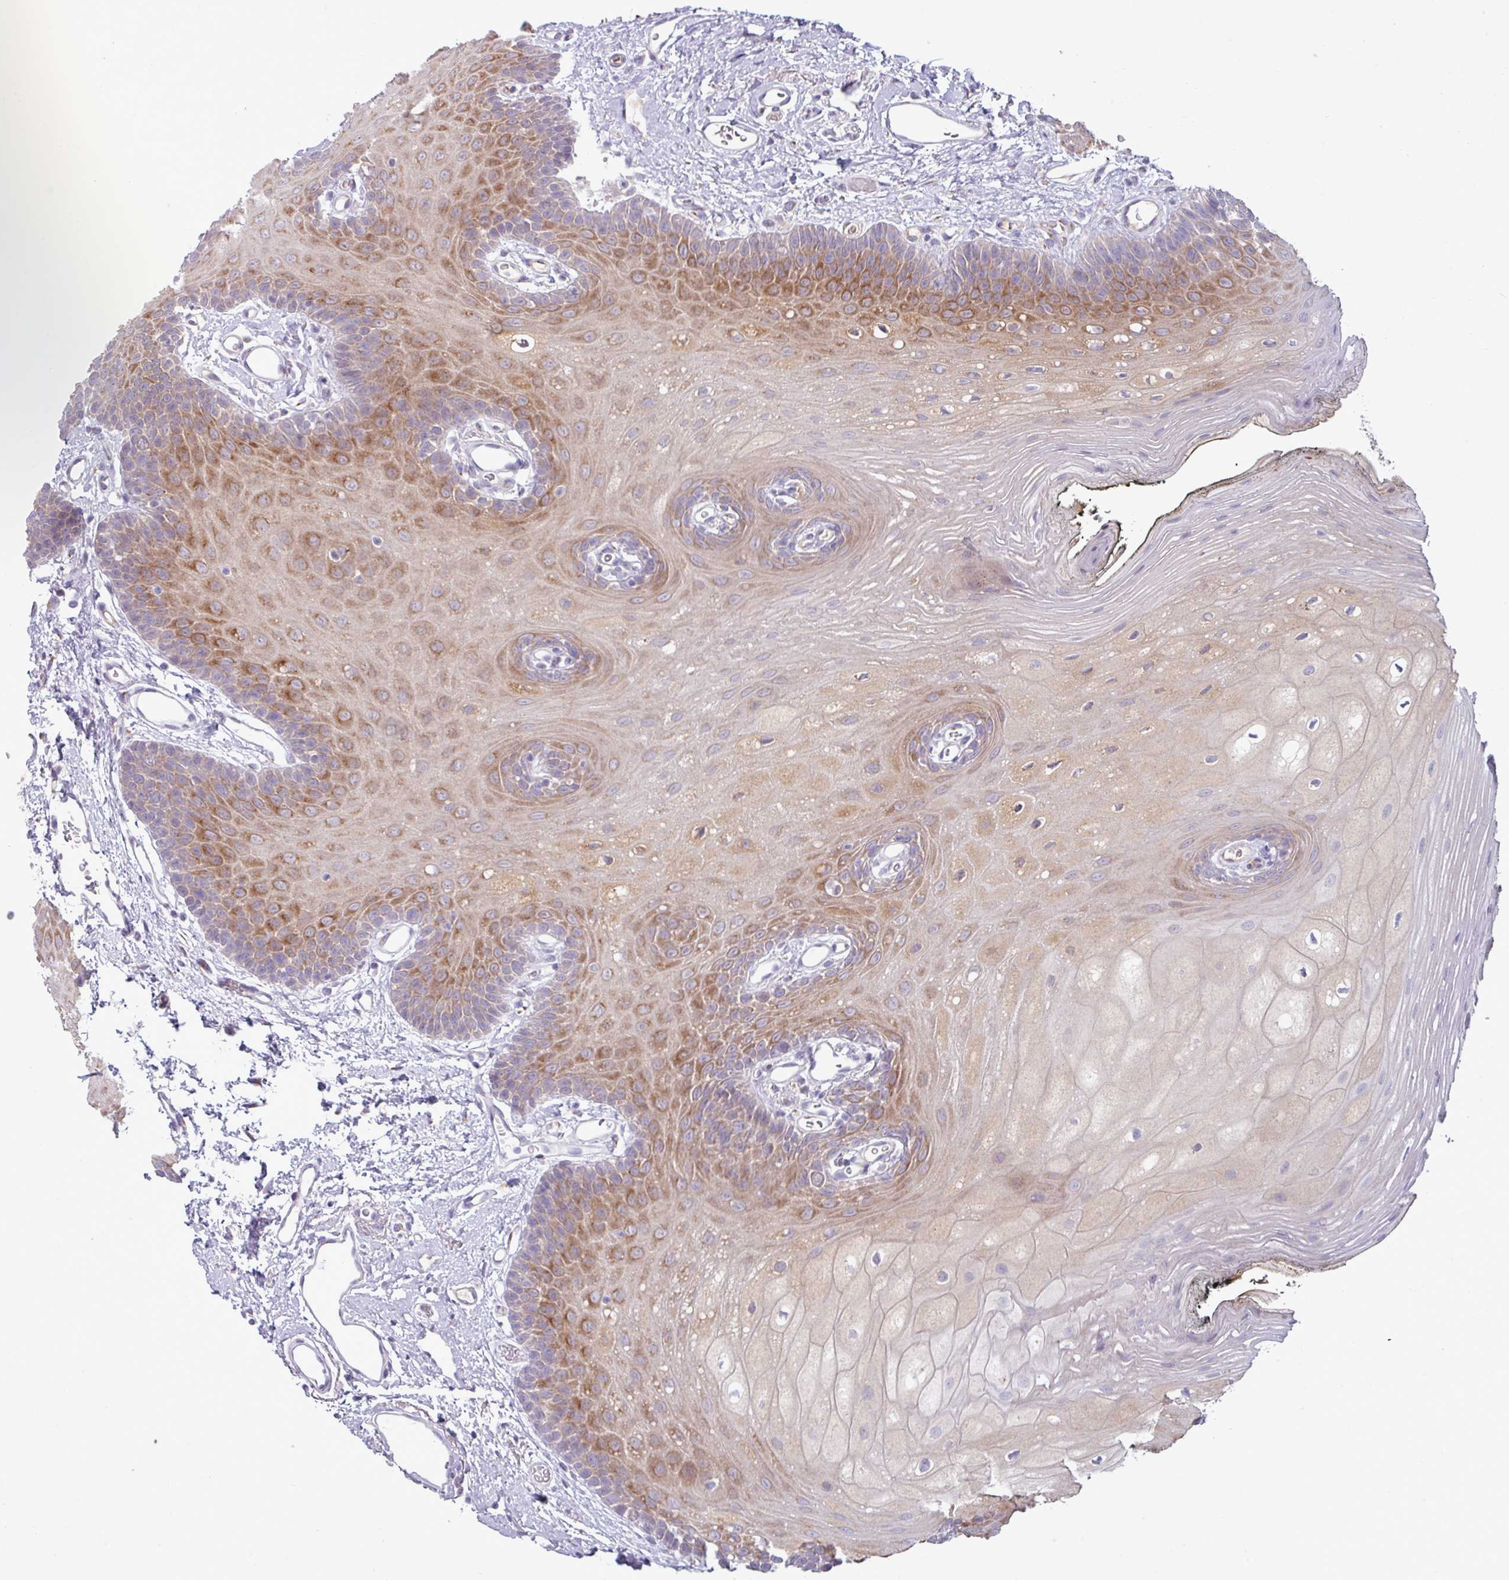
{"staining": {"intensity": "moderate", "quantity": "<25%", "location": "cytoplasmic/membranous"}, "tissue": "oral mucosa", "cell_type": "Squamous epithelial cells", "image_type": "normal", "snomed": [{"axis": "morphology", "description": "Normal tissue, NOS"}, {"axis": "morphology", "description": "Squamous cell carcinoma, NOS"}, {"axis": "topography", "description": "Oral tissue"}, {"axis": "topography", "description": "Head-Neck"}], "caption": "Benign oral mucosa exhibits moderate cytoplasmic/membranous expression in about <25% of squamous epithelial cells, visualized by immunohistochemistry. (DAB IHC, brown staining for protein, blue staining for nuclei).", "gene": "STIMATE", "patient": {"sex": "female", "age": 81}}